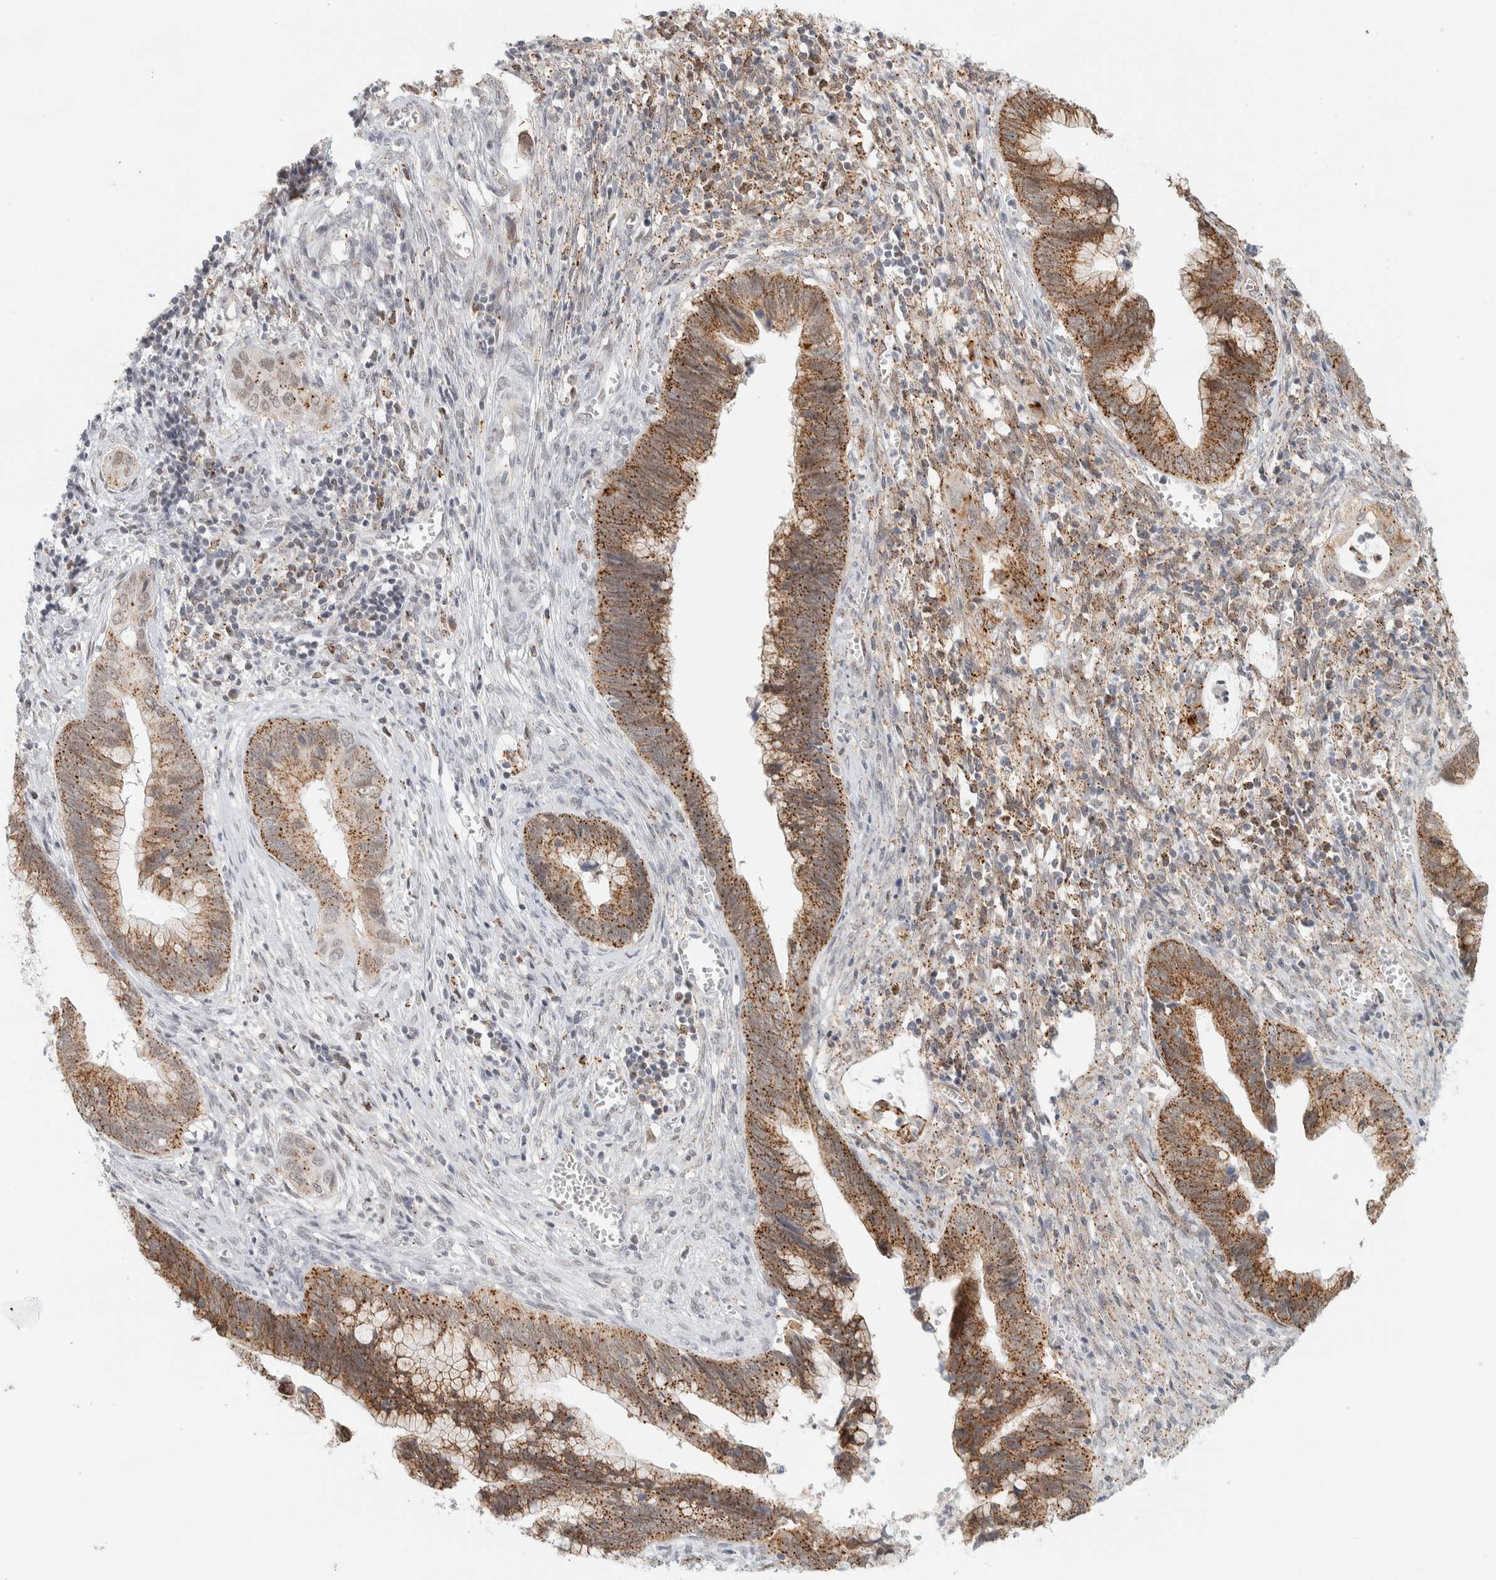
{"staining": {"intensity": "moderate", "quantity": ">75%", "location": "cytoplasmic/membranous"}, "tissue": "cervical cancer", "cell_type": "Tumor cells", "image_type": "cancer", "snomed": [{"axis": "morphology", "description": "Adenocarcinoma, NOS"}, {"axis": "topography", "description": "Cervix"}], "caption": "High-power microscopy captured an immunohistochemistry (IHC) micrograph of cervical adenocarcinoma, revealing moderate cytoplasmic/membranous expression in approximately >75% of tumor cells. Using DAB (brown) and hematoxylin (blue) stains, captured at high magnification using brightfield microscopy.", "gene": "CDH17", "patient": {"sex": "female", "age": 44}}